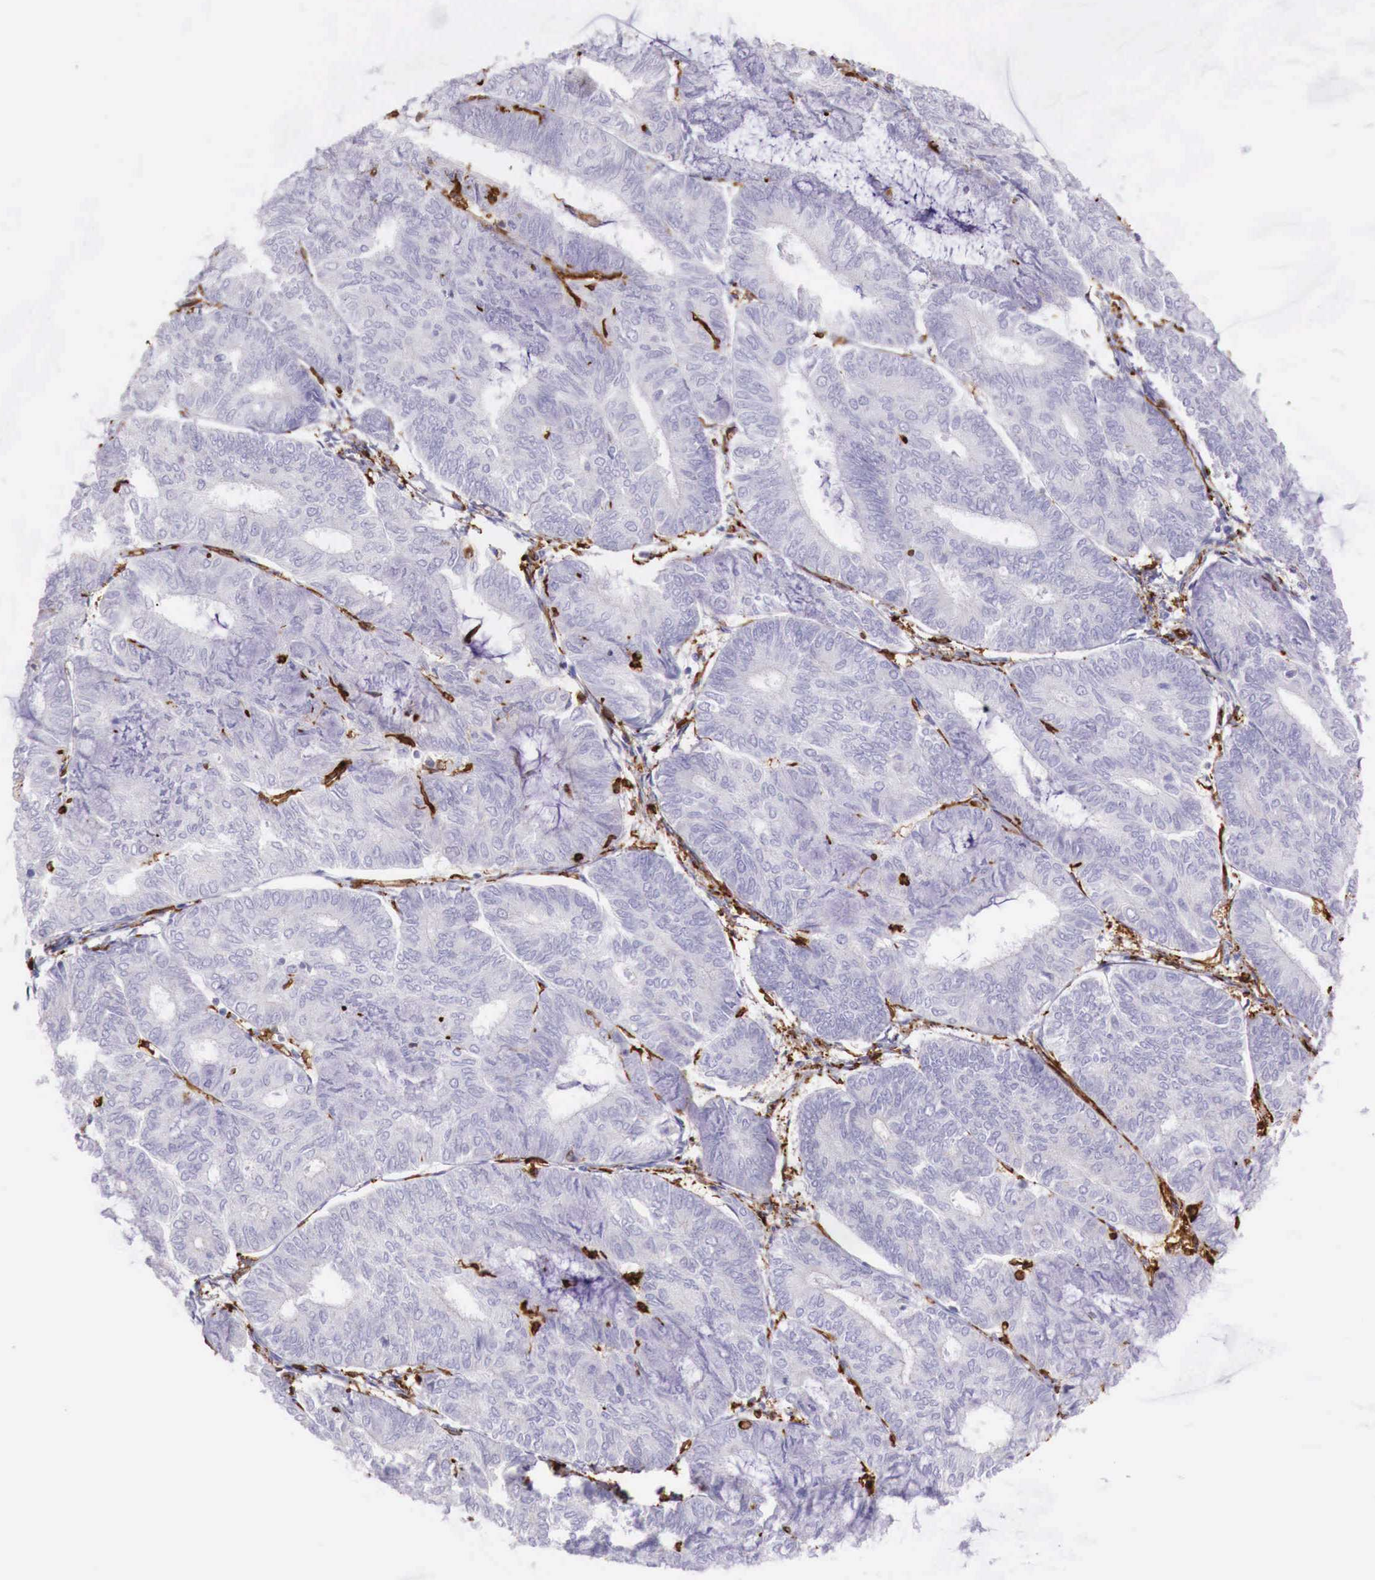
{"staining": {"intensity": "negative", "quantity": "none", "location": "none"}, "tissue": "endometrial cancer", "cell_type": "Tumor cells", "image_type": "cancer", "snomed": [{"axis": "morphology", "description": "Adenocarcinoma, NOS"}, {"axis": "topography", "description": "Endometrium"}], "caption": "An IHC photomicrograph of endometrial cancer (adenocarcinoma) is shown. There is no staining in tumor cells of endometrial cancer (adenocarcinoma). (DAB immunohistochemistry, high magnification).", "gene": "MSR1", "patient": {"sex": "female", "age": 59}}